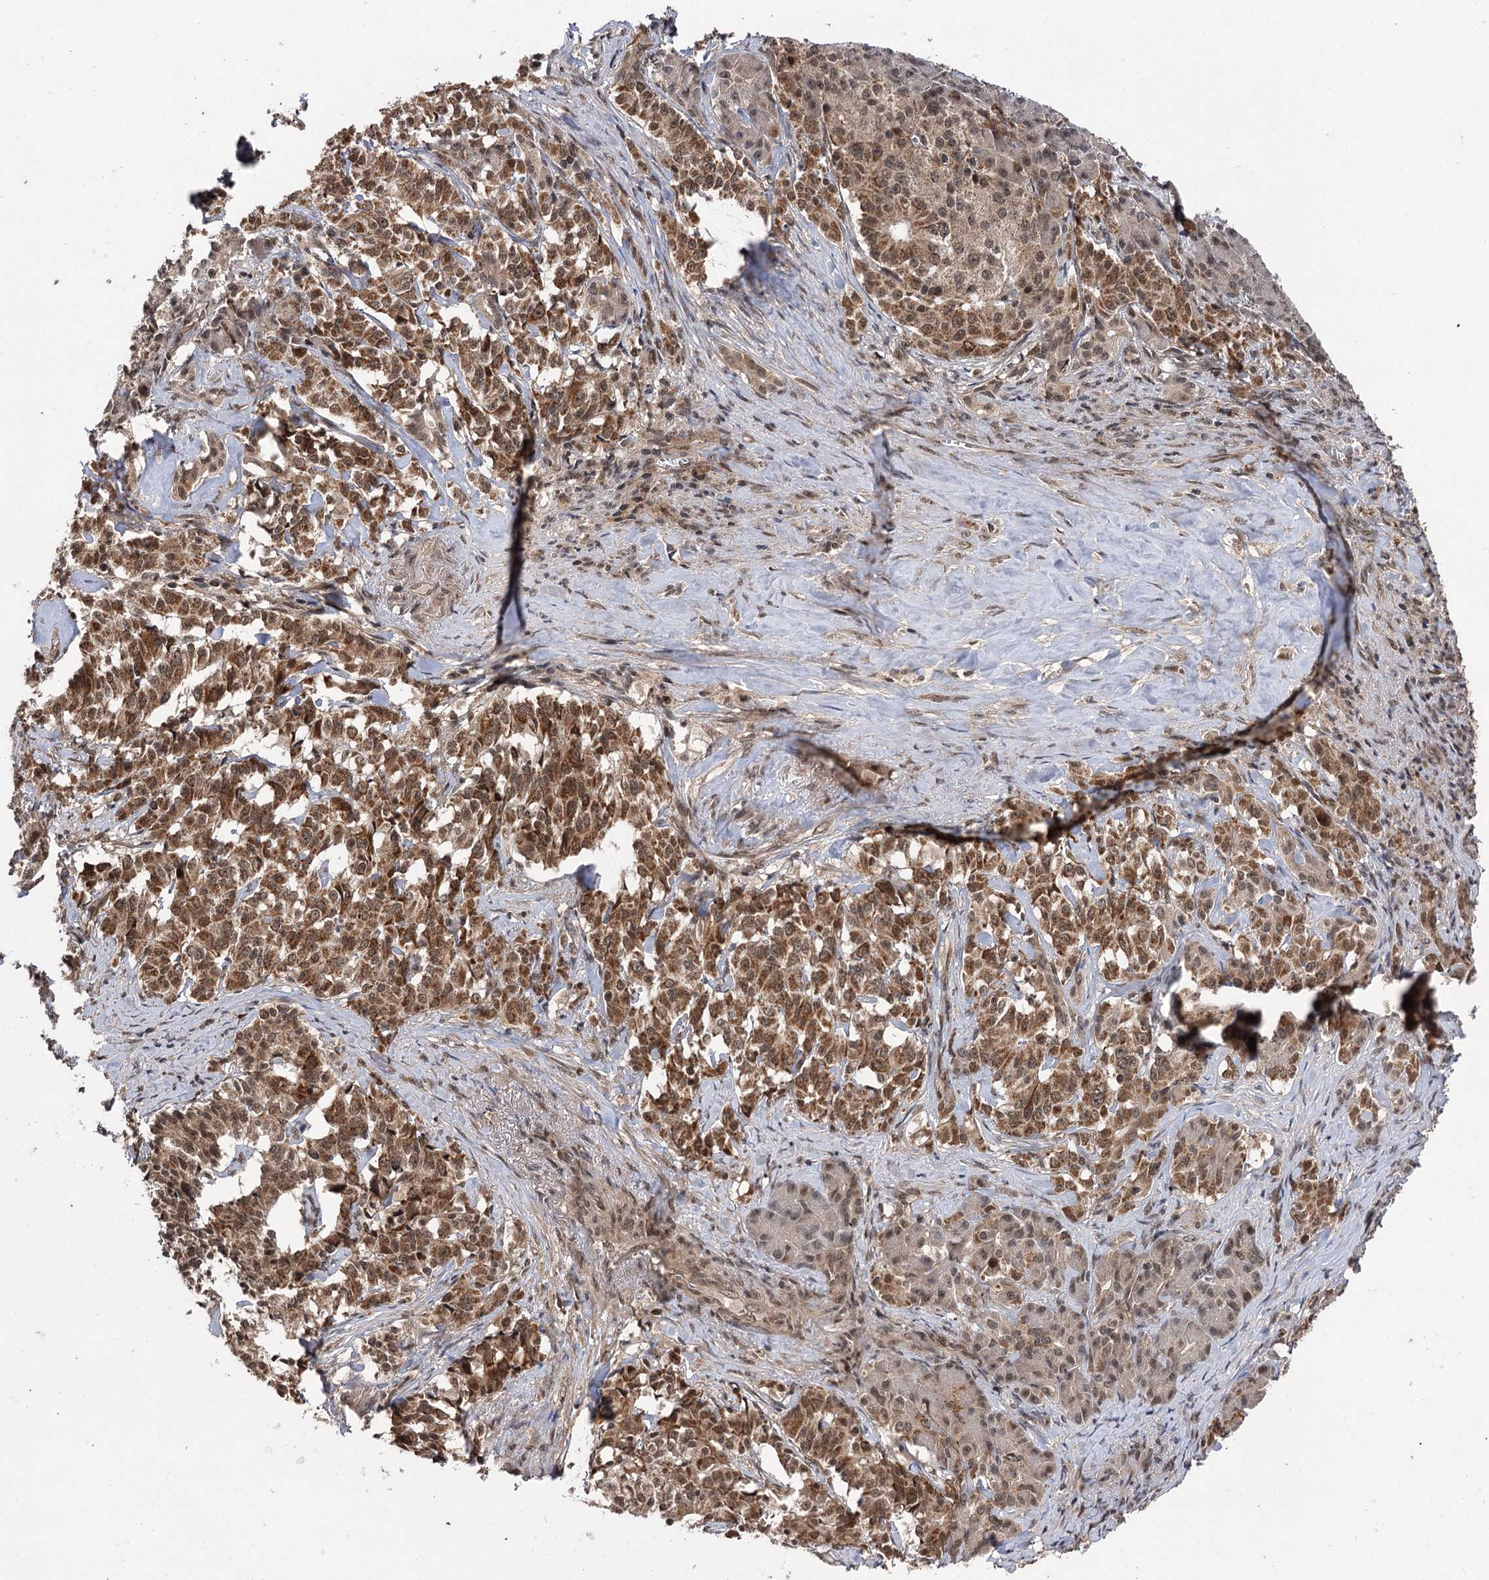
{"staining": {"intensity": "strong", "quantity": ">75%", "location": "cytoplasmic/membranous,nuclear"}, "tissue": "pancreatic cancer", "cell_type": "Tumor cells", "image_type": "cancer", "snomed": [{"axis": "morphology", "description": "Adenocarcinoma, NOS"}, {"axis": "topography", "description": "Pancreas"}], "caption": "An IHC image of tumor tissue is shown. Protein staining in brown shows strong cytoplasmic/membranous and nuclear positivity in adenocarcinoma (pancreatic) within tumor cells.", "gene": "FAM53B", "patient": {"sex": "female", "age": 74}}